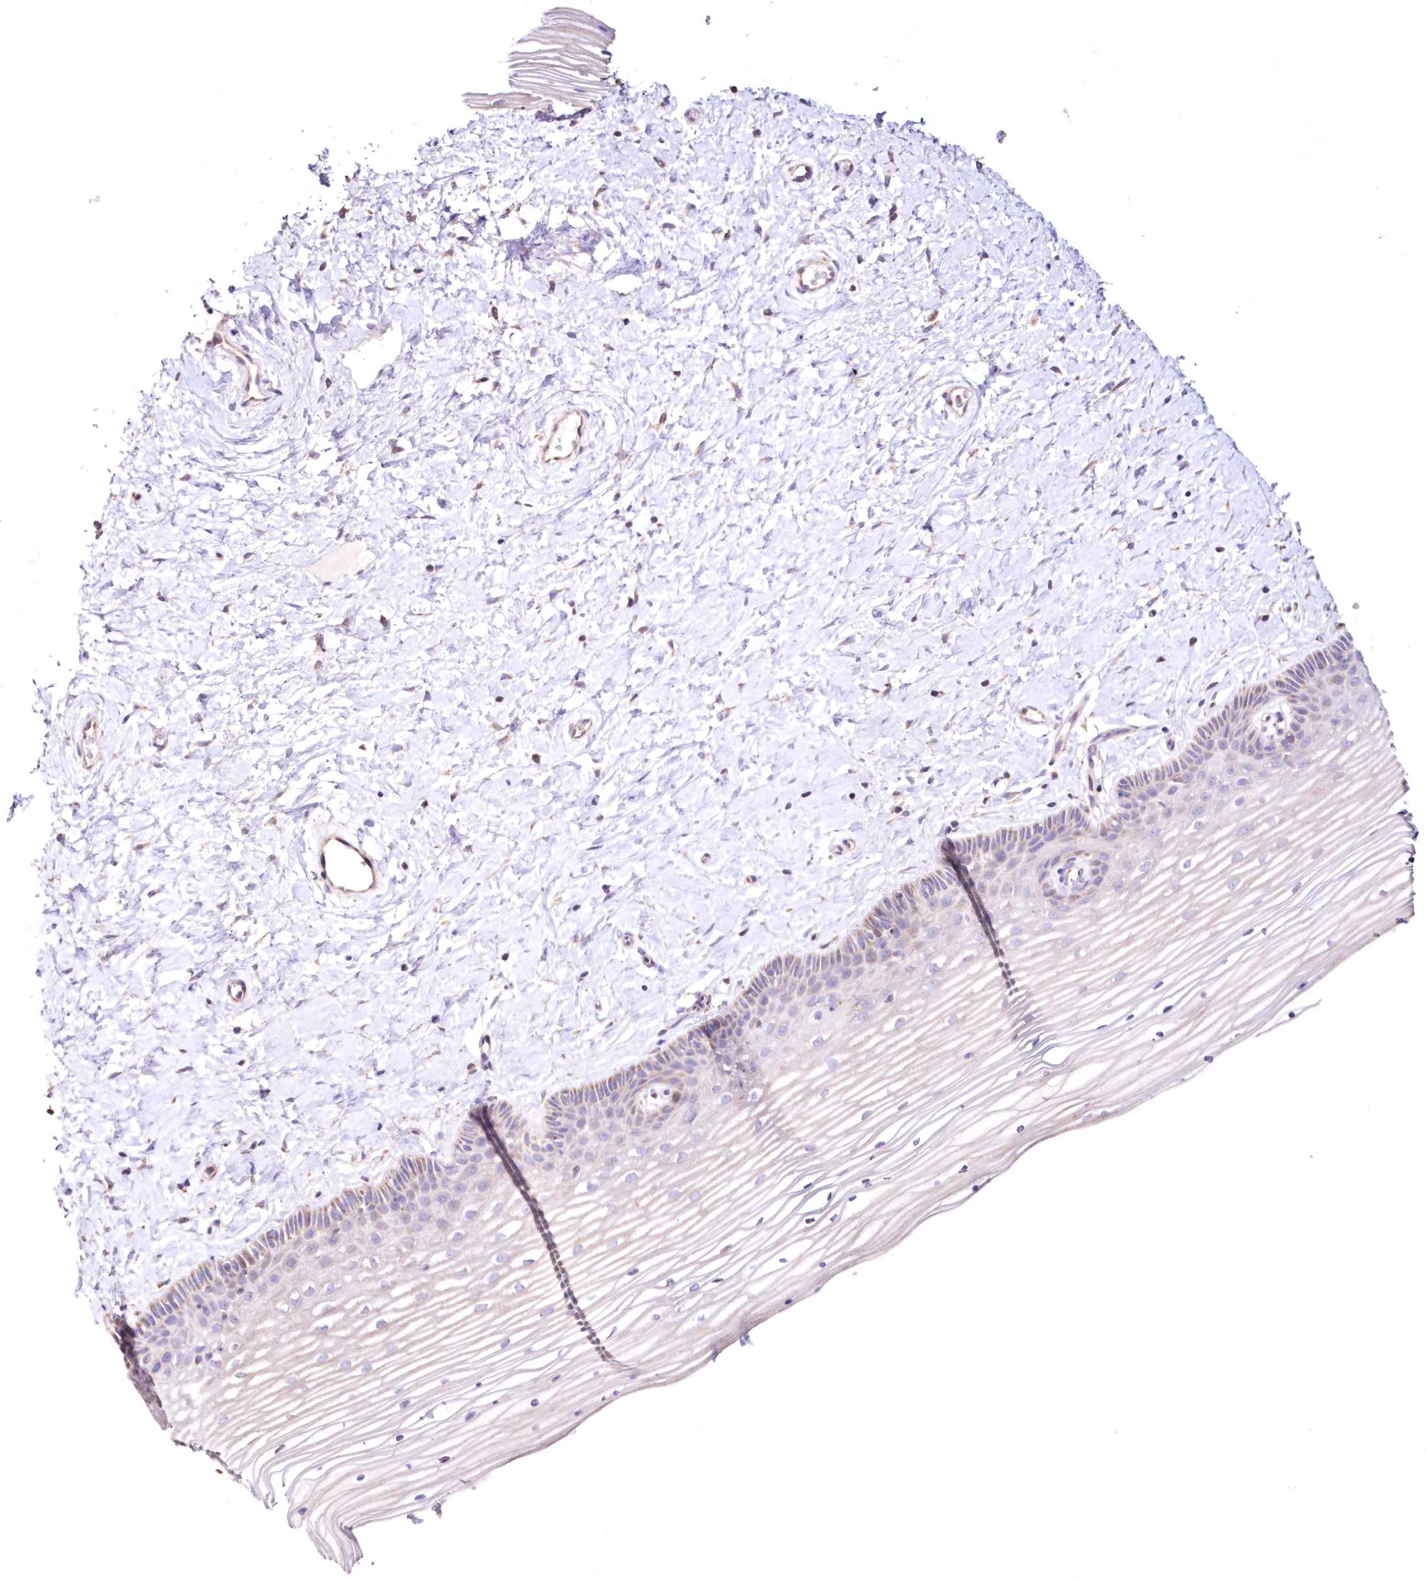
{"staining": {"intensity": "moderate", "quantity": "25%-75%", "location": "cytoplasmic/membranous"}, "tissue": "vagina", "cell_type": "Squamous epithelial cells", "image_type": "normal", "snomed": [{"axis": "morphology", "description": "Normal tissue, NOS"}, {"axis": "topography", "description": "Vagina"}, {"axis": "topography", "description": "Cervix"}], "caption": "Immunohistochemistry micrograph of normal human vagina stained for a protein (brown), which demonstrates medium levels of moderate cytoplasmic/membranous staining in approximately 25%-75% of squamous epithelial cells.", "gene": "HADHB", "patient": {"sex": "female", "age": 40}}